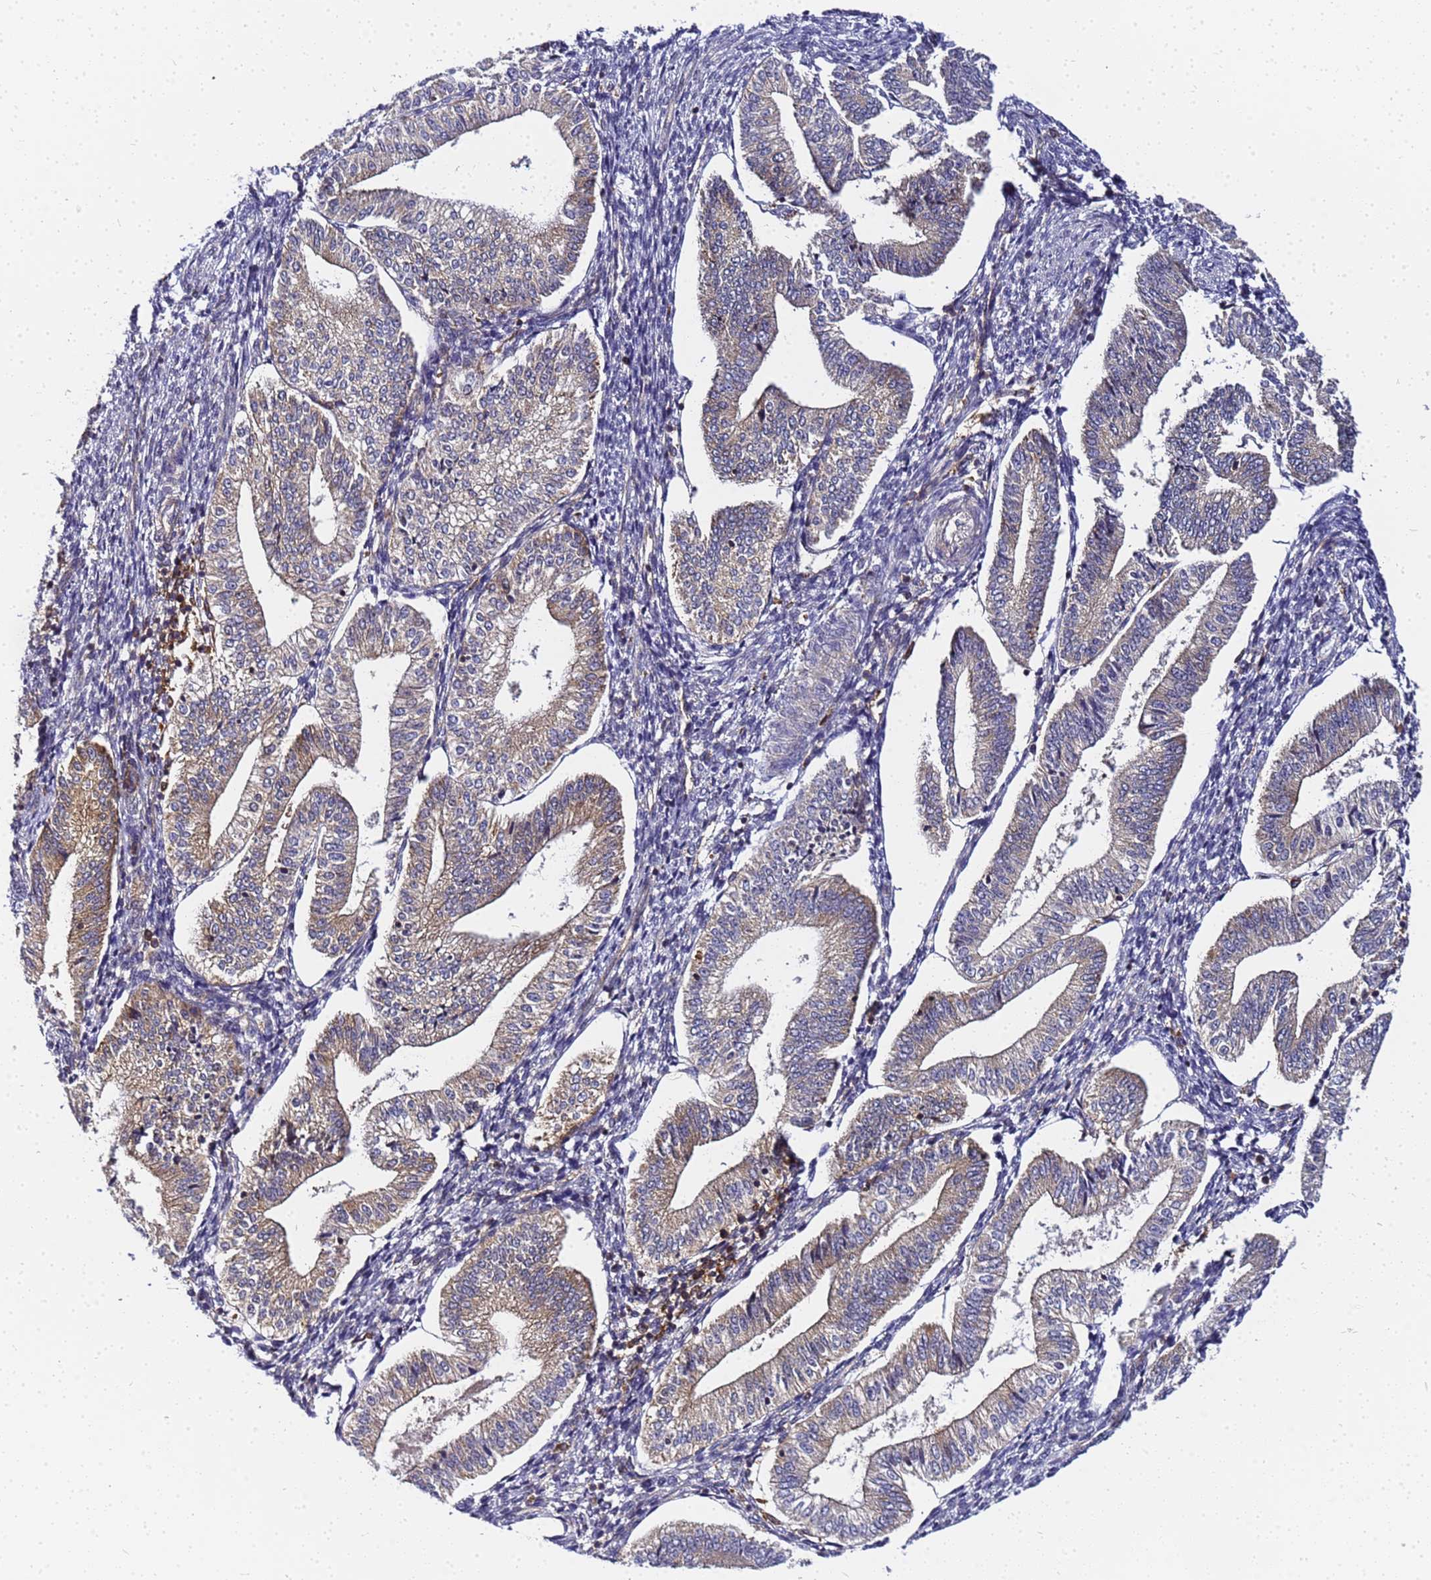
{"staining": {"intensity": "negative", "quantity": "none", "location": "none"}, "tissue": "endometrium", "cell_type": "Cells in endometrial stroma", "image_type": "normal", "snomed": [{"axis": "morphology", "description": "Normal tissue, NOS"}, {"axis": "topography", "description": "Endometrium"}], "caption": "The histopathology image shows no staining of cells in endometrial stroma in unremarkable endometrium.", "gene": "CHM", "patient": {"sex": "female", "age": 34}}